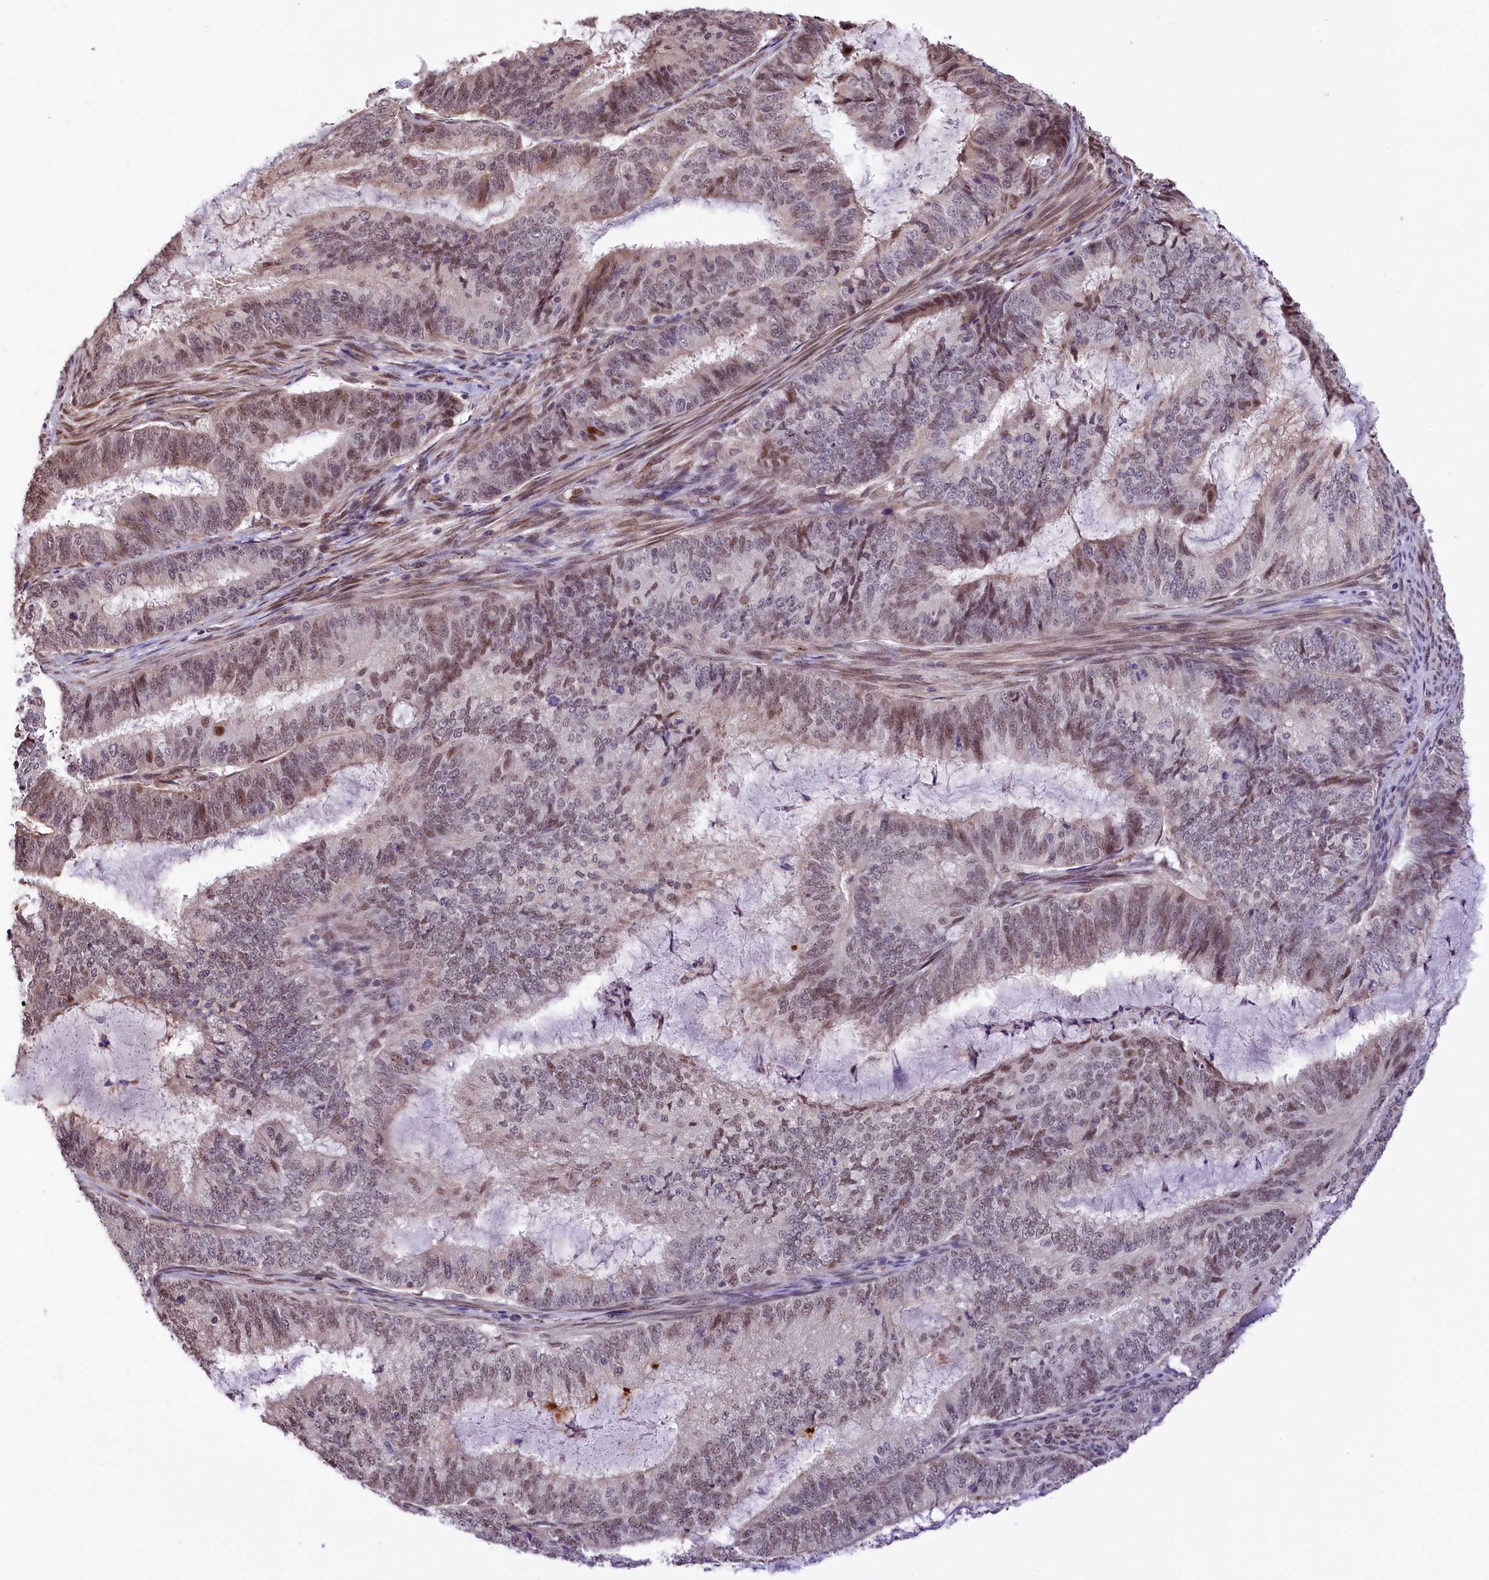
{"staining": {"intensity": "moderate", "quantity": "25%-75%", "location": "nuclear"}, "tissue": "endometrial cancer", "cell_type": "Tumor cells", "image_type": "cancer", "snomed": [{"axis": "morphology", "description": "Adenocarcinoma, NOS"}, {"axis": "topography", "description": "Endometrium"}], "caption": "The image shows a brown stain indicating the presence of a protein in the nuclear of tumor cells in endometrial adenocarcinoma.", "gene": "MRPL54", "patient": {"sex": "female", "age": 51}}